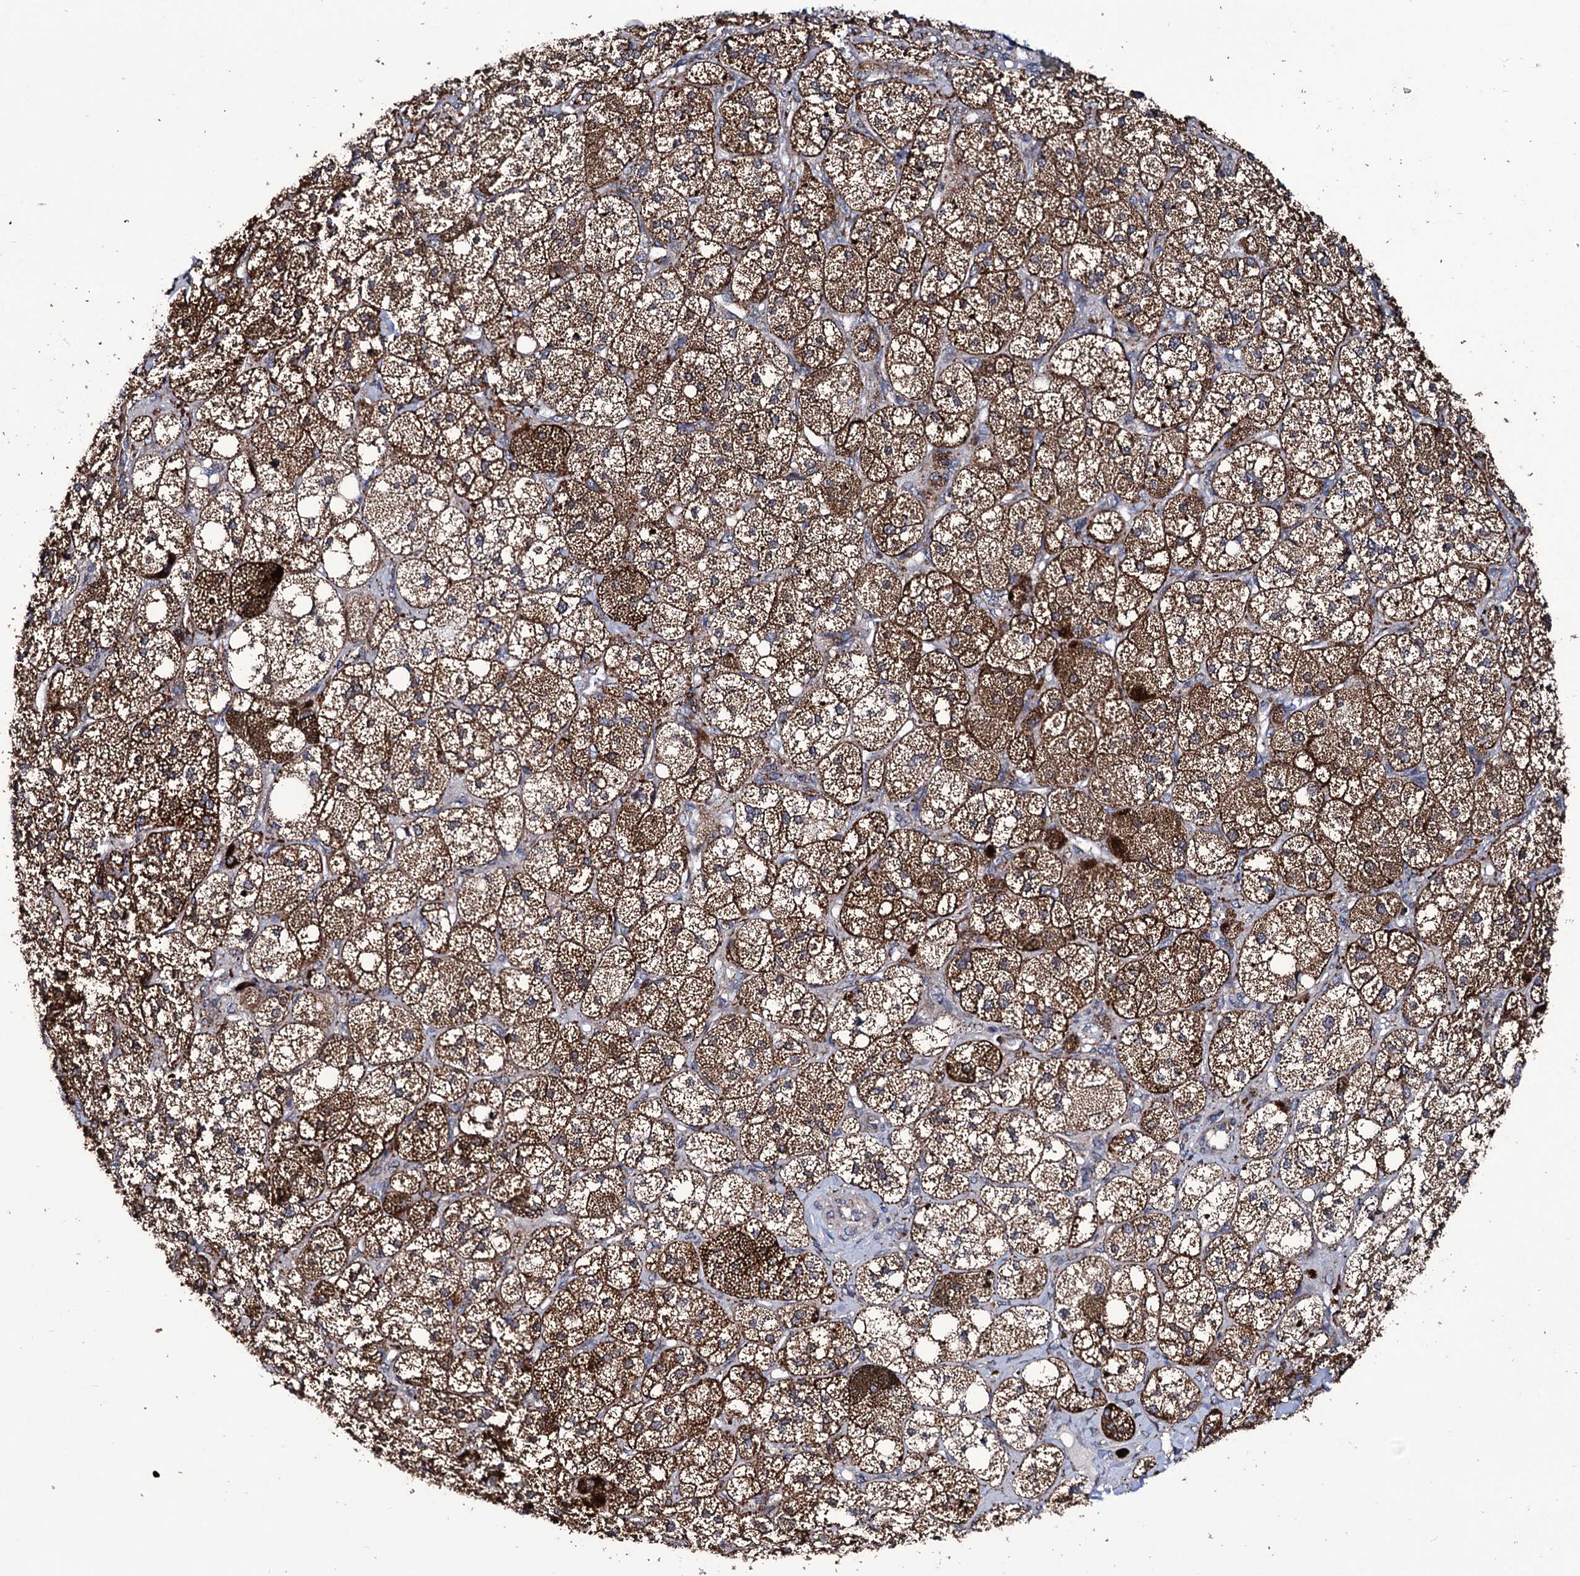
{"staining": {"intensity": "strong", "quantity": ">75%", "location": "cytoplasmic/membranous"}, "tissue": "adrenal gland", "cell_type": "Glandular cells", "image_type": "normal", "snomed": [{"axis": "morphology", "description": "Normal tissue, NOS"}, {"axis": "topography", "description": "Adrenal gland"}], "caption": "This image exhibits IHC staining of normal adrenal gland, with high strong cytoplasmic/membranous positivity in about >75% of glandular cells.", "gene": "TUBGCP5", "patient": {"sex": "male", "age": 61}}